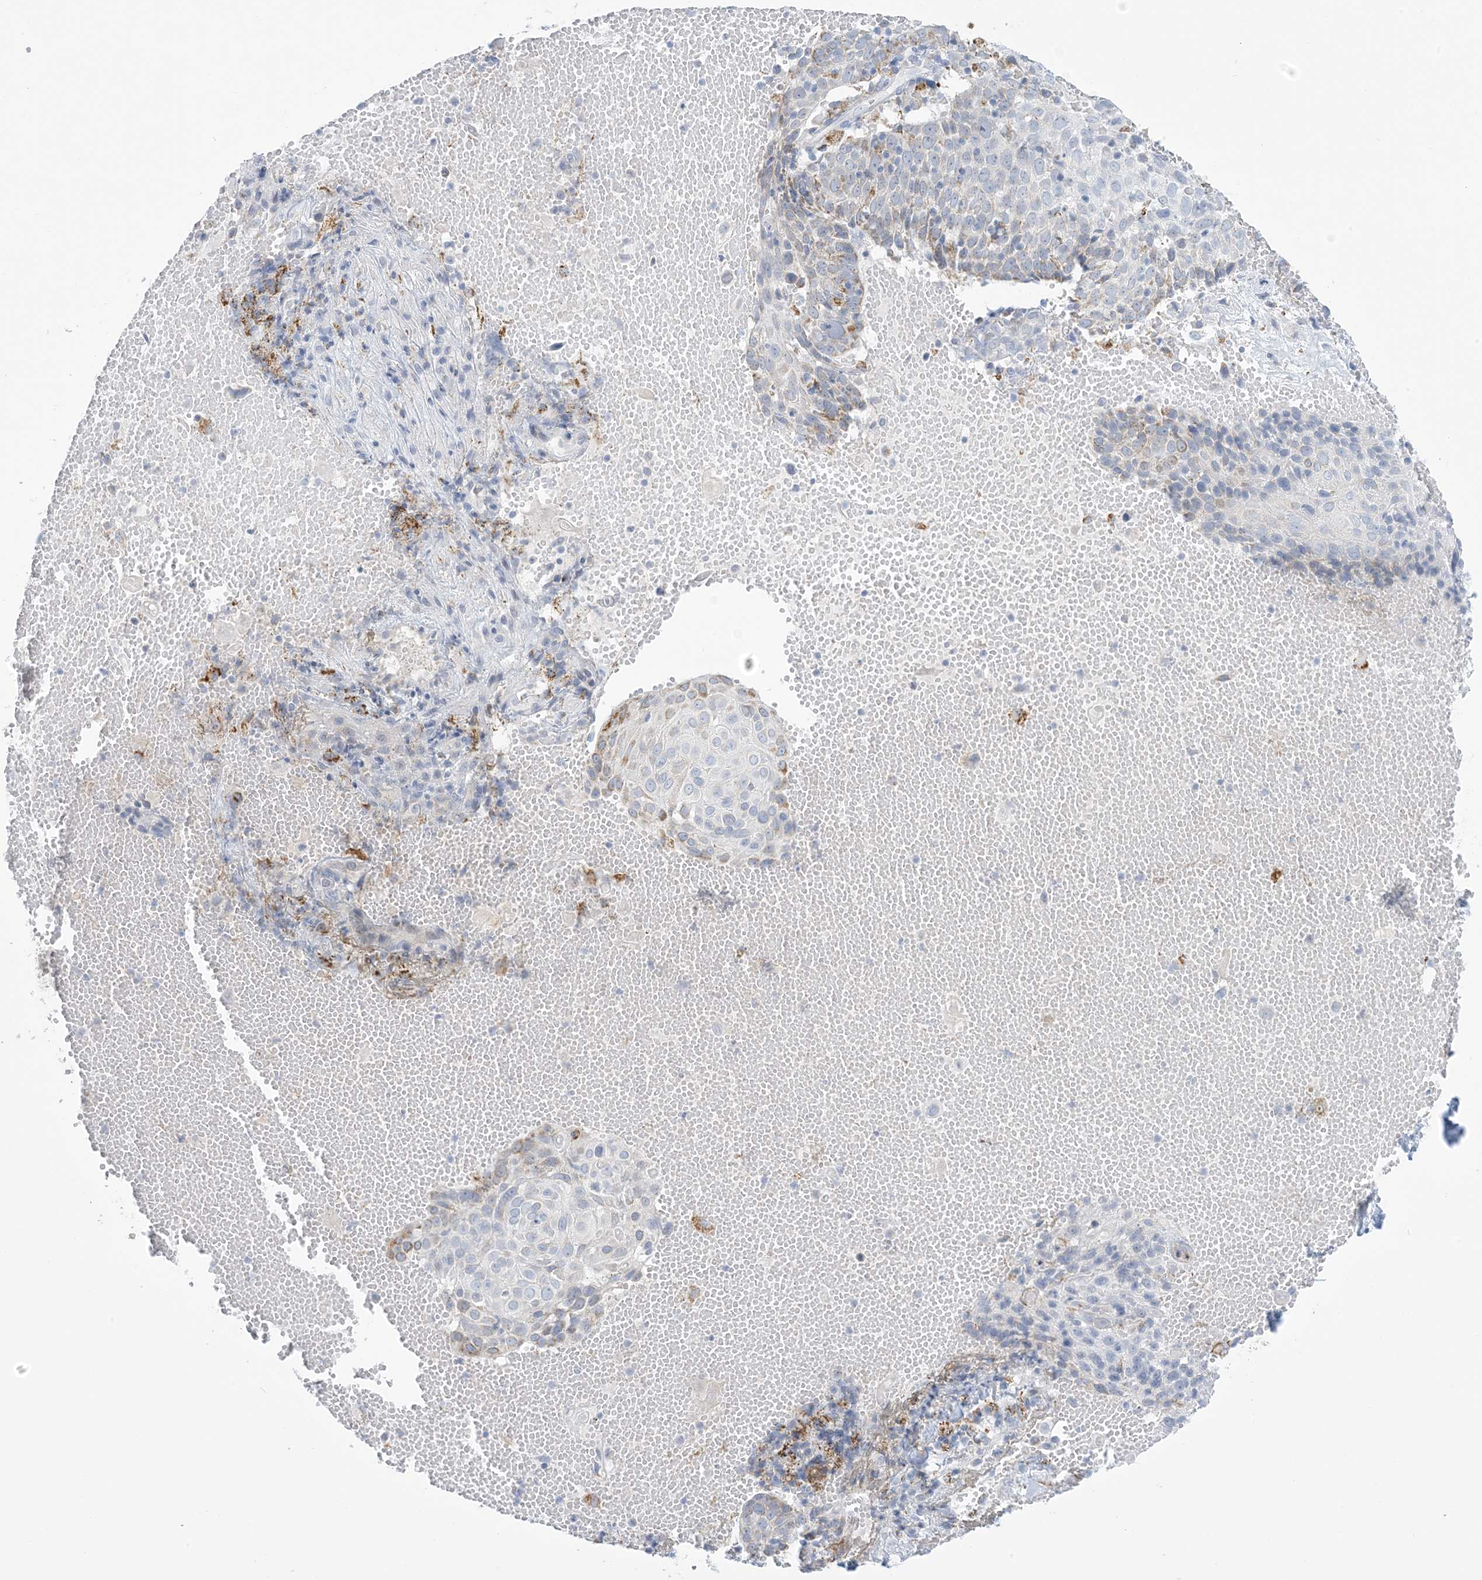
{"staining": {"intensity": "negative", "quantity": "none", "location": "none"}, "tissue": "cervical cancer", "cell_type": "Tumor cells", "image_type": "cancer", "snomed": [{"axis": "morphology", "description": "Squamous cell carcinoma, NOS"}, {"axis": "topography", "description": "Cervix"}], "caption": "Immunohistochemical staining of human cervical cancer (squamous cell carcinoma) exhibits no significant positivity in tumor cells. Brightfield microscopy of immunohistochemistry (IHC) stained with DAB (brown) and hematoxylin (blue), captured at high magnification.", "gene": "ZDHHC4", "patient": {"sex": "female", "age": 74}}